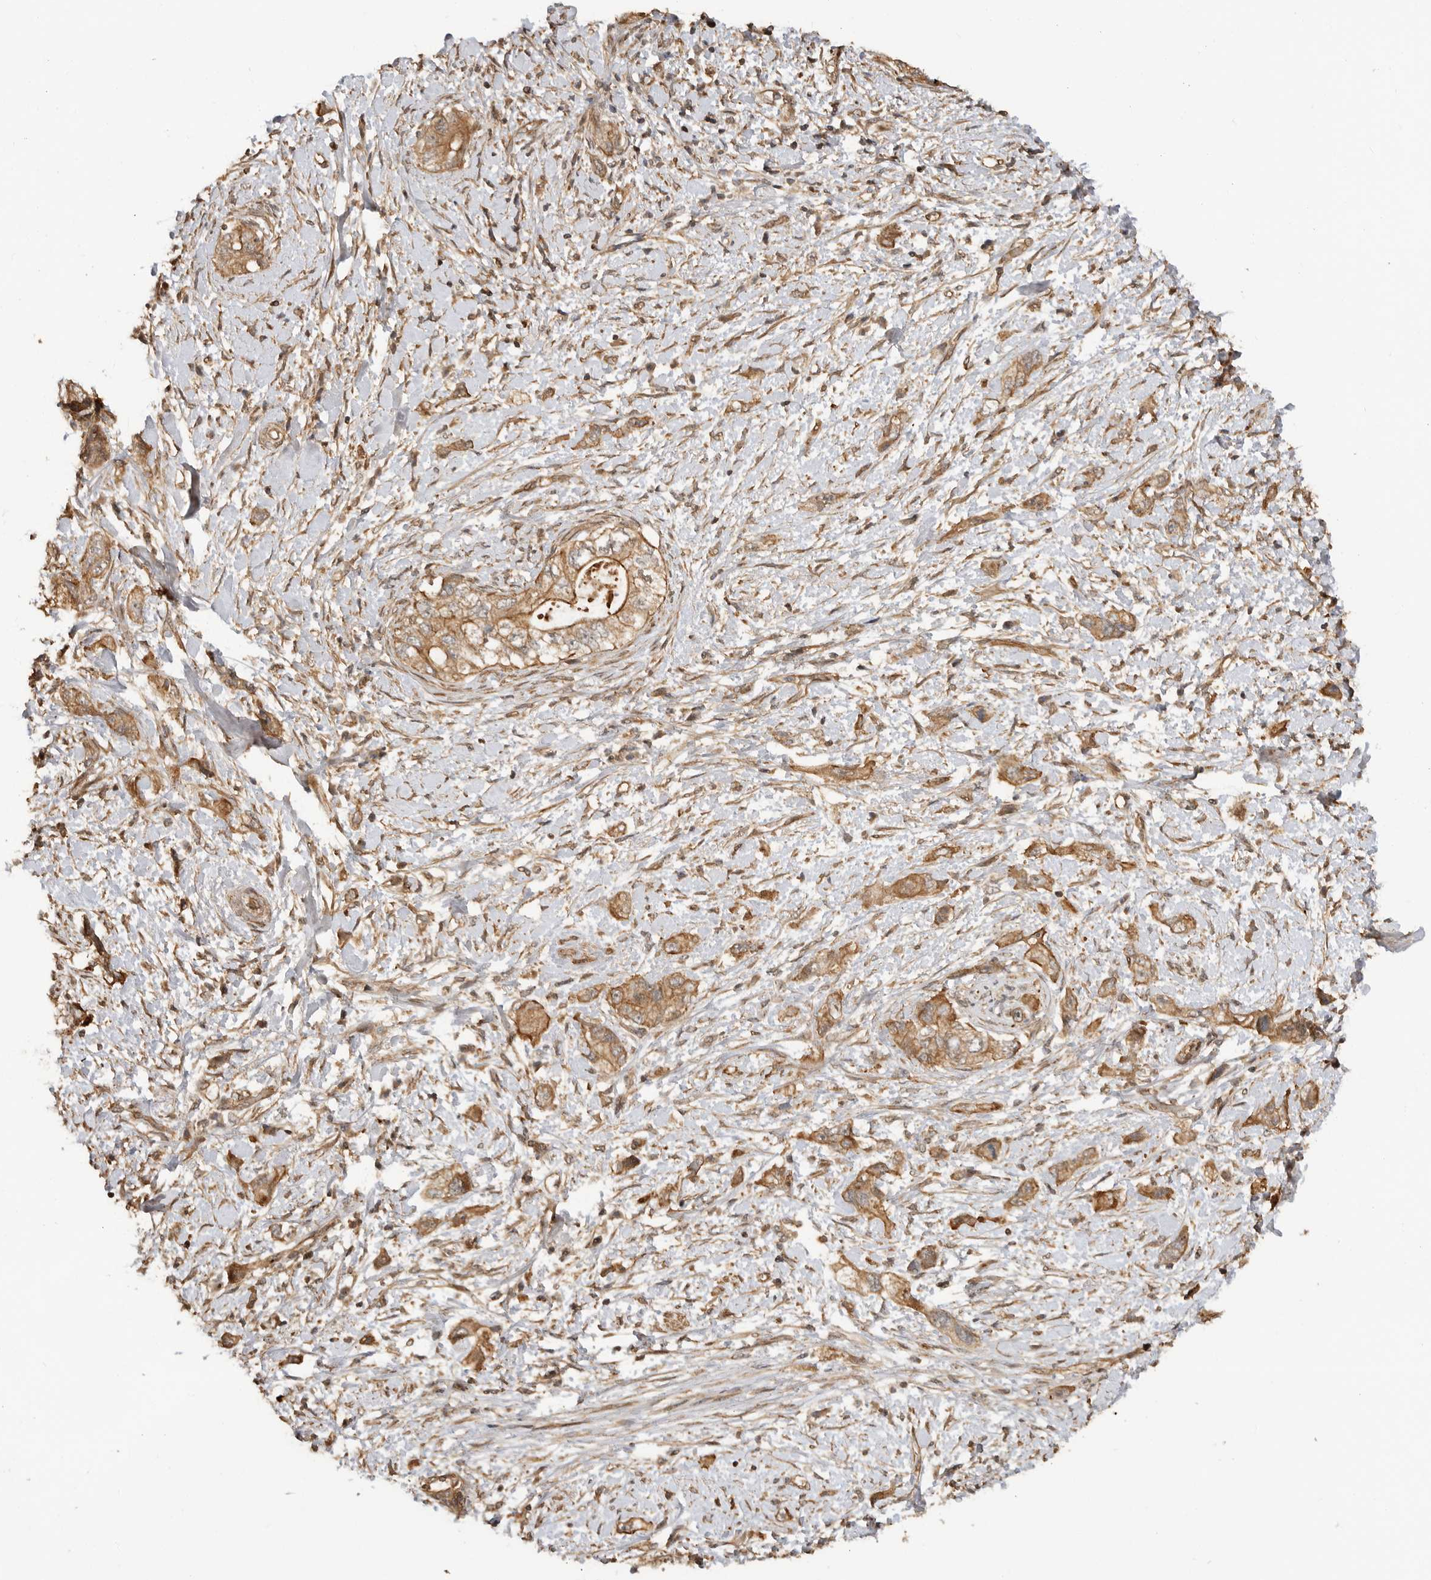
{"staining": {"intensity": "moderate", "quantity": ">75%", "location": "cytoplasmic/membranous"}, "tissue": "pancreatic cancer", "cell_type": "Tumor cells", "image_type": "cancer", "snomed": [{"axis": "morphology", "description": "Adenocarcinoma, NOS"}, {"axis": "topography", "description": "Pancreas"}], "caption": "Tumor cells demonstrate medium levels of moderate cytoplasmic/membranous positivity in approximately >75% of cells in human adenocarcinoma (pancreatic). (Stains: DAB (3,3'-diaminobenzidine) in brown, nuclei in blue, Microscopy: brightfield microscopy at high magnification).", "gene": "ADPRS", "patient": {"sex": "female", "age": 73}}